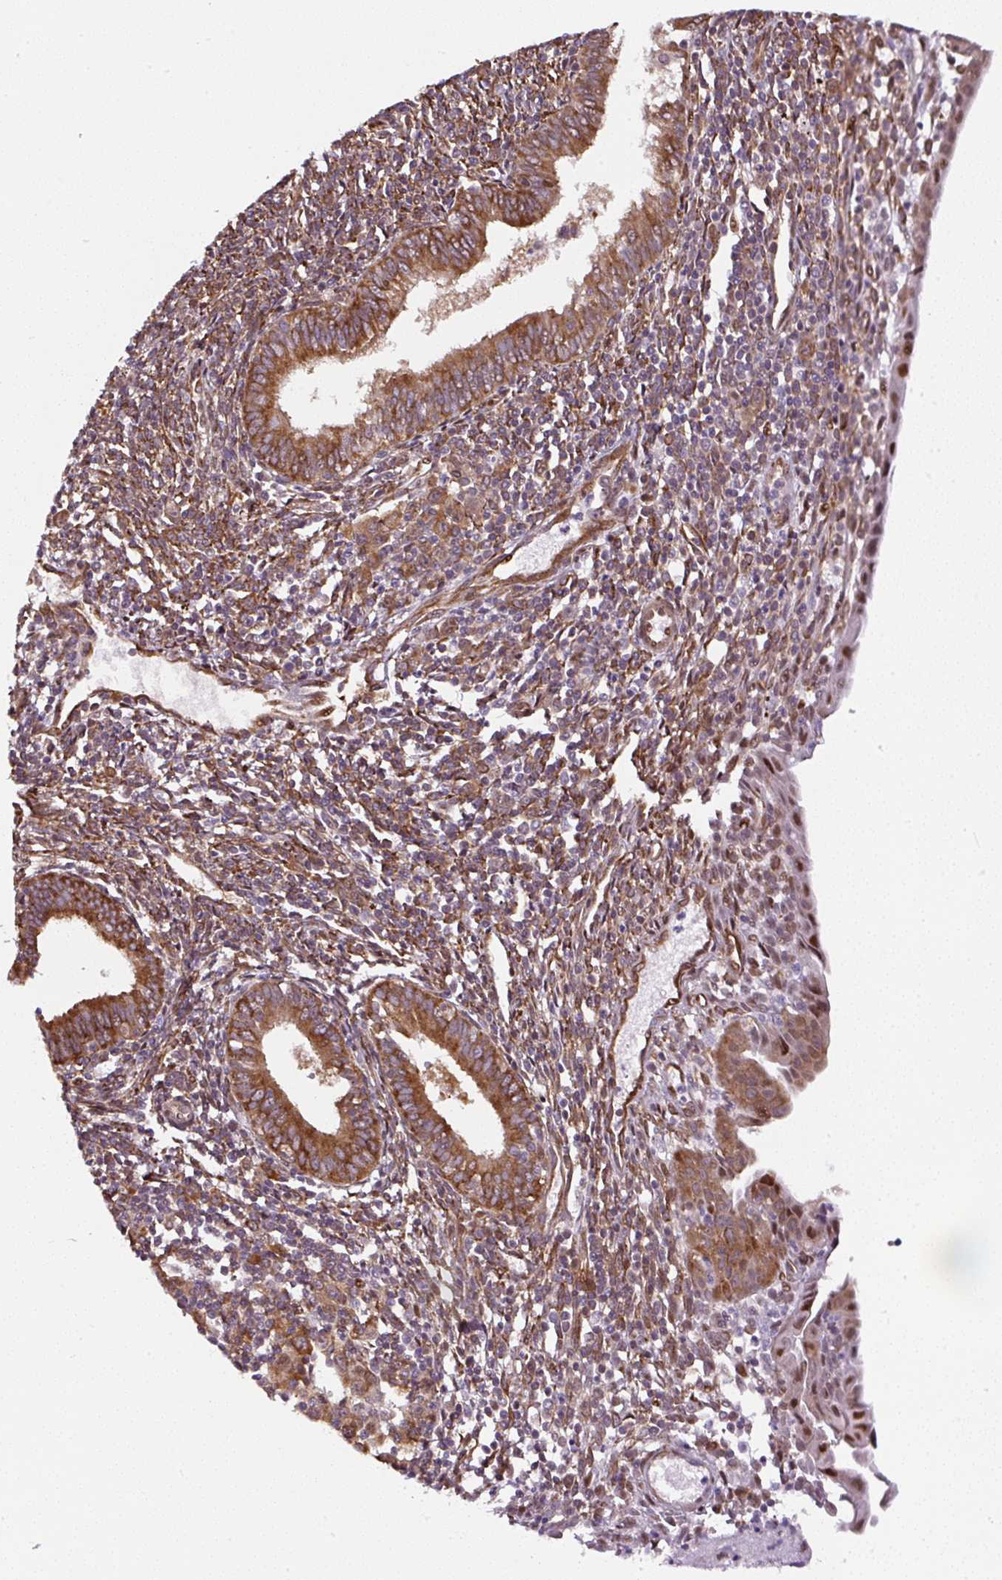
{"staining": {"intensity": "moderate", "quantity": ">75%", "location": "cytoplasmic/membranous"}, "tissue": "endometrium", "cell_type": "Cells in endometrial stroma", "image_type": "normal", "snomed": [{"axis": "morphology", "description": "Normal tissue, NOS"}, {"axis": "topography", "description": "Endometrium"}], "caption": "Immunohistochemistry photomicrograph of benign endometrium stained for a protein (brown), which displays medium levels of moderate cytoplasmic/membranous staining in approximately >75% of cells in endometrial stroma.", "gene": "KDM4E", "patient": {"sex": "female", "age": 41}}